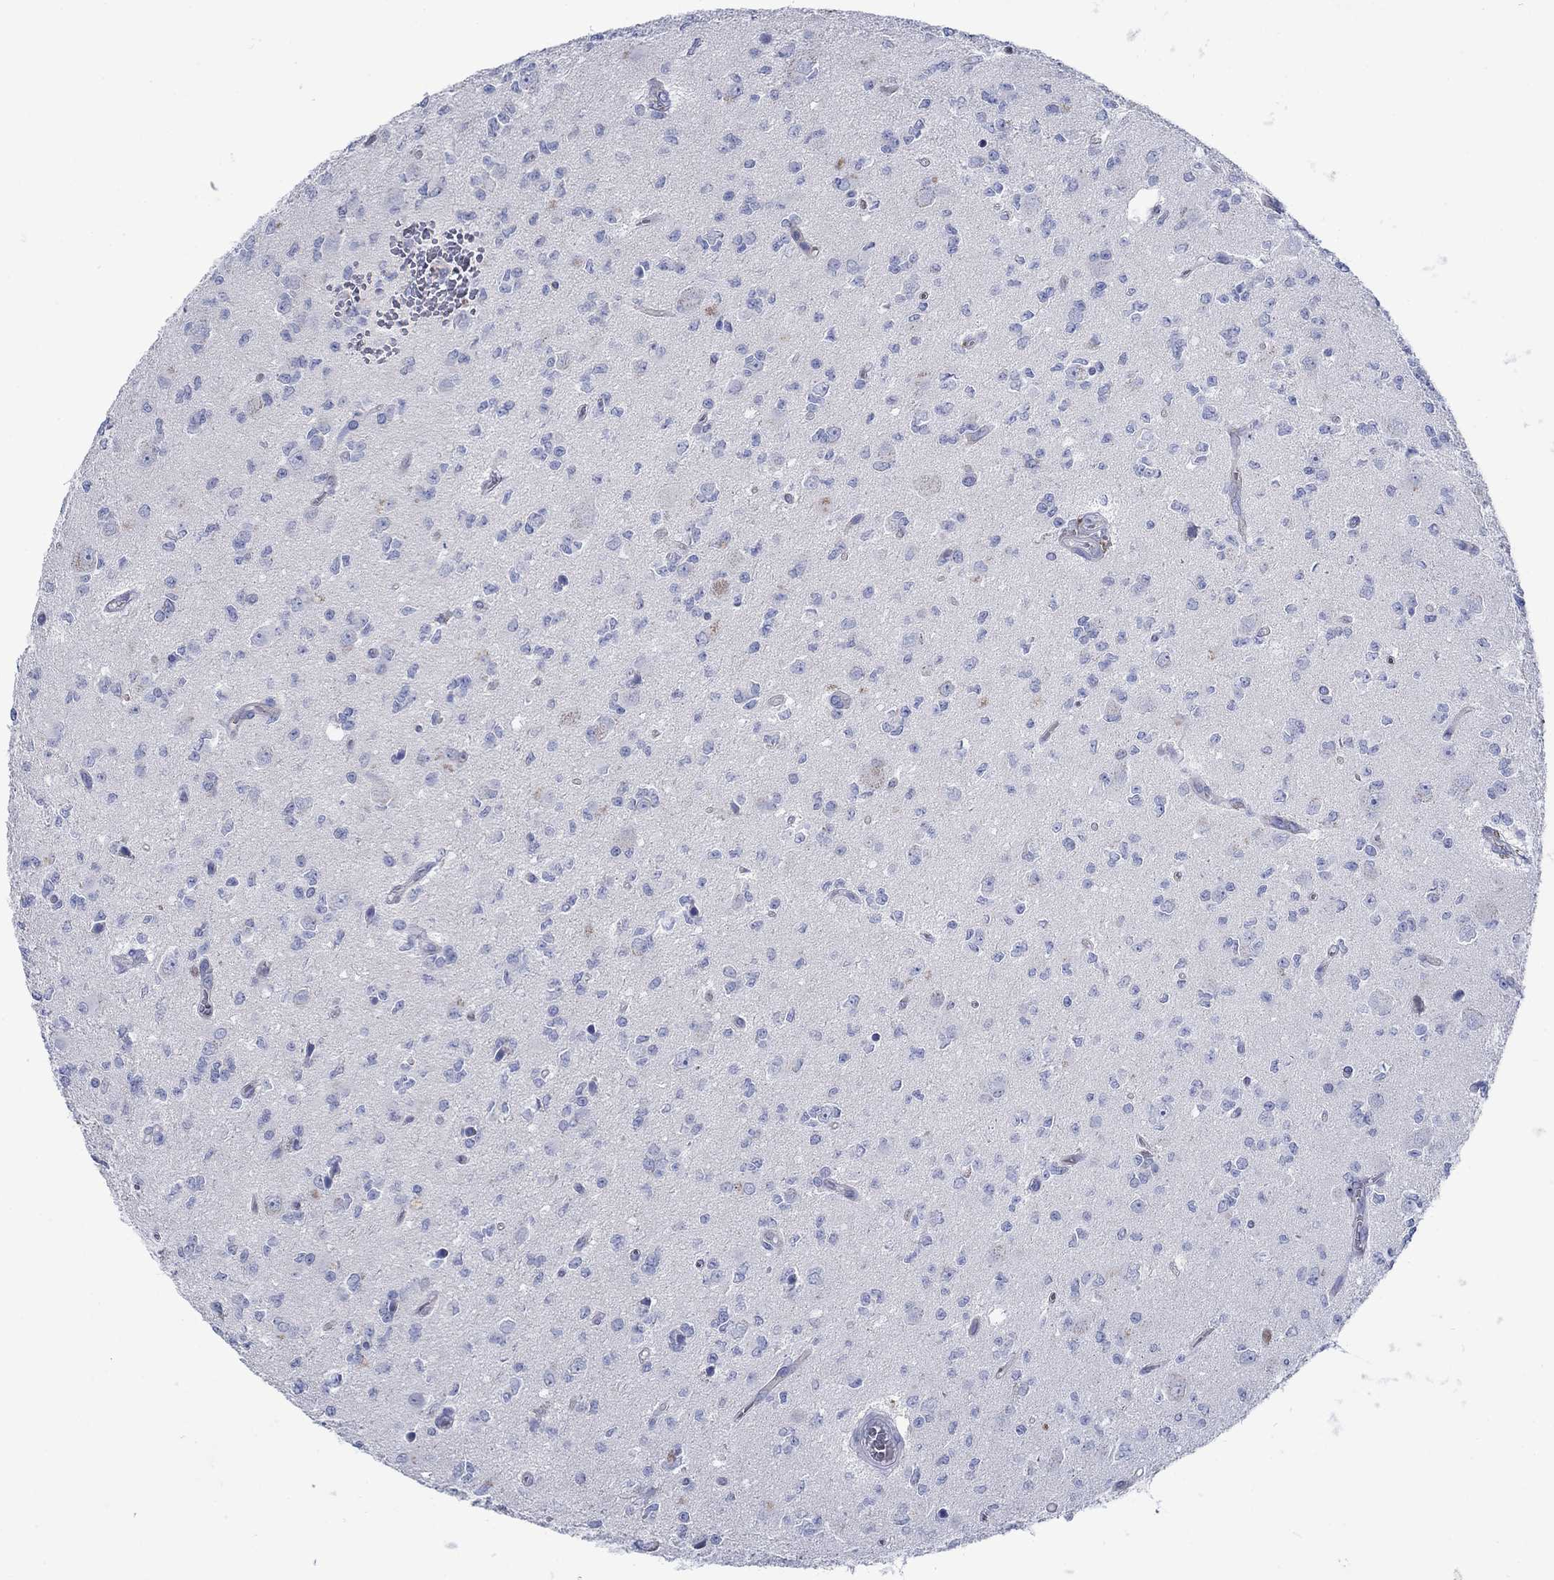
{"staining": {"intensity": "negative", "quantity": "none", "location": "none"}, "tissue": "glioma", "cell_type": "Tumor cells", "image_type": "cancer", "snomed": [{"axis": "morphology", "description": "Glioma, malignant, Low grade"}, {"axis": "topography", "description": "Brain"}], "caption": "Malignant glioma (low-grade) was stained to show a protein in brown. There is no significant staining in tumor cells.", "gene": "TRIM16", "patient": {"sex": "female", "age": 45}}